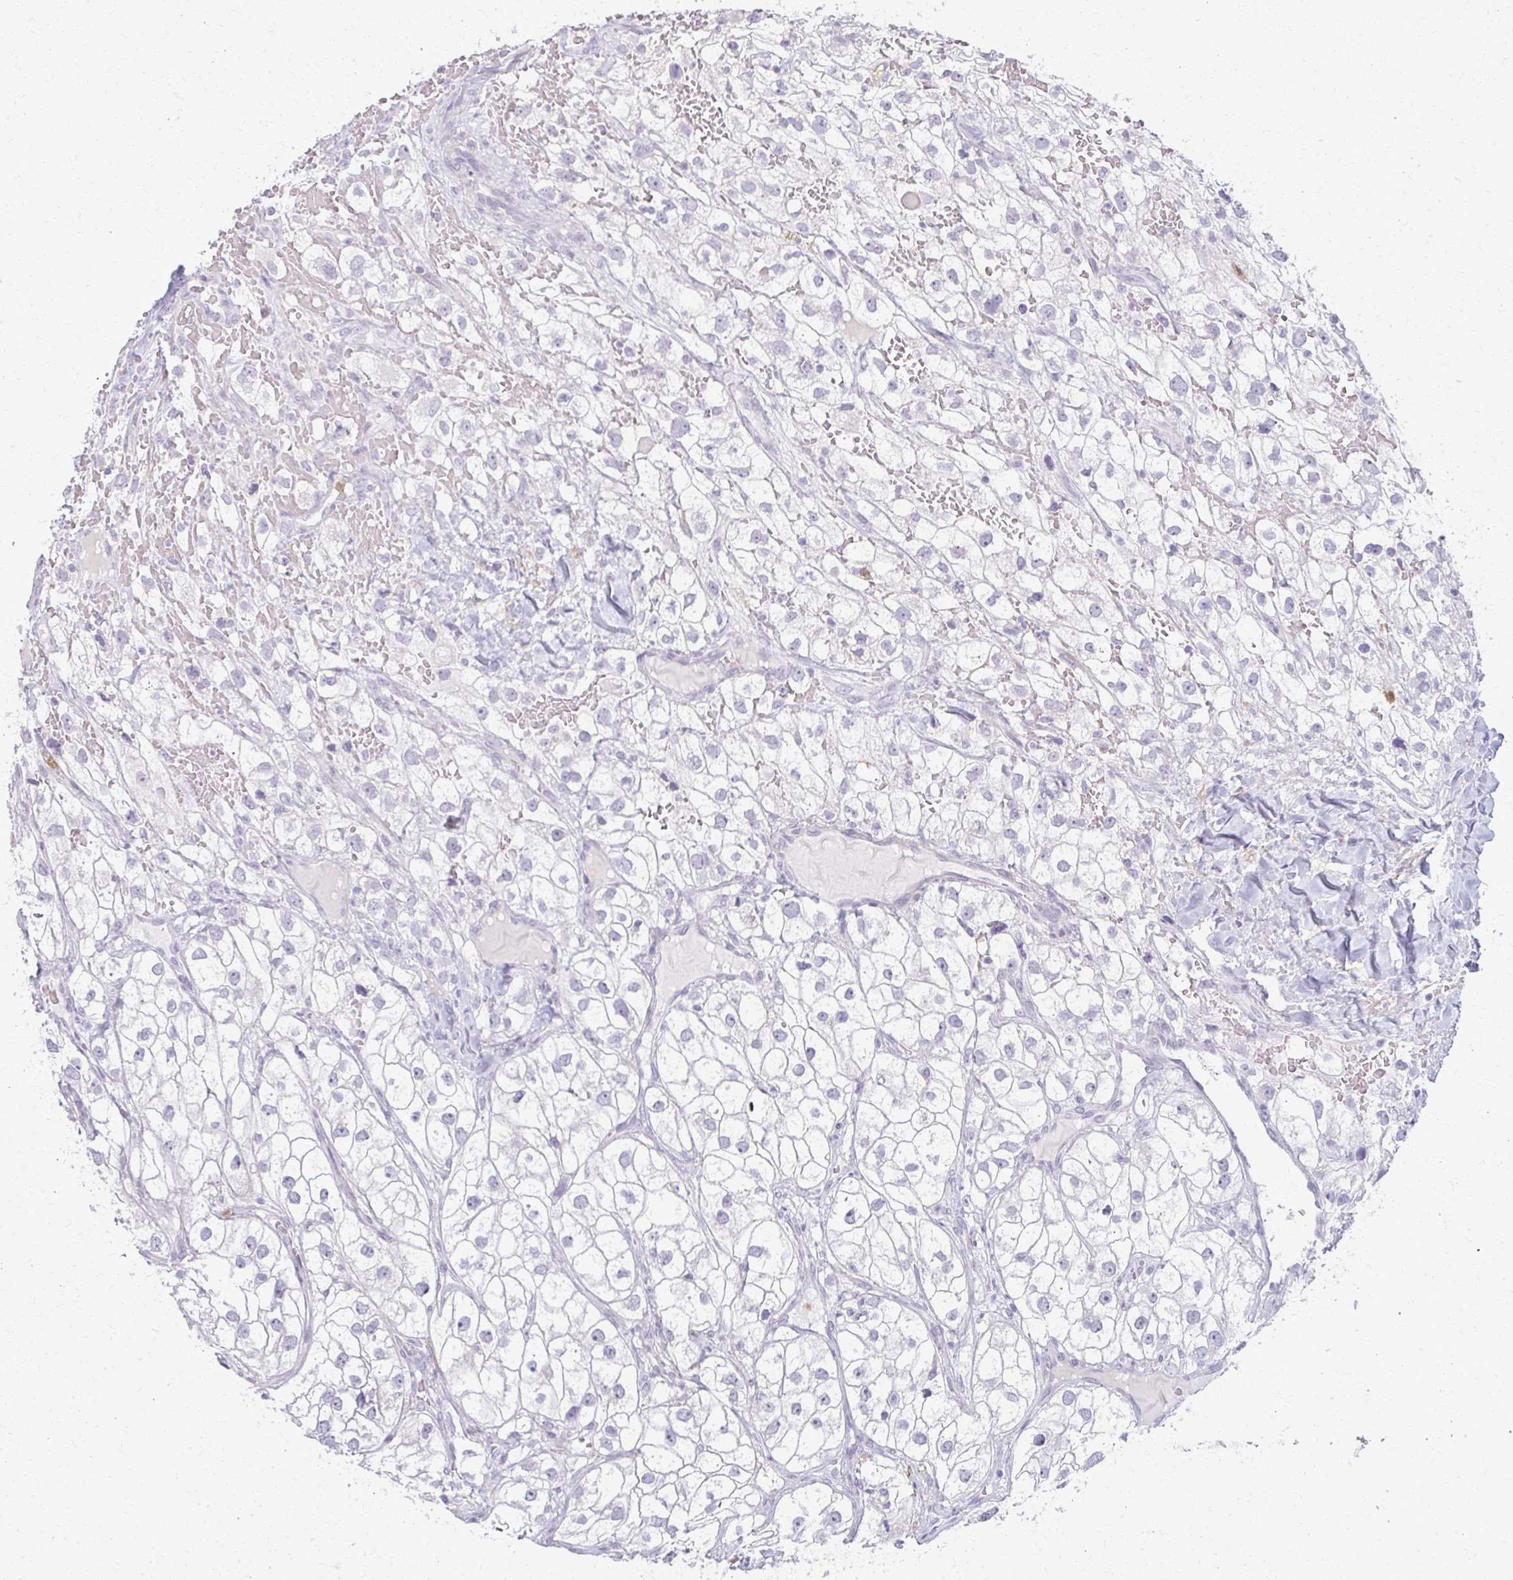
{"staining": {"intensity": "negative", "quantity": "none", "location": "none"}, "tissue": "renal cancer", "cell_type": "Tumor cells", "image_type": "cancer", "snomed": [{"axis": "morphology", "description": "Adenocarcinoma, NOS"}, {"axis": "topography", "description": "Kidney"}], "caption": "Tumor cells show no significant staining in renal cancer.", "gene": "CA3", "patient": {"sex": "male", "age": 59}}